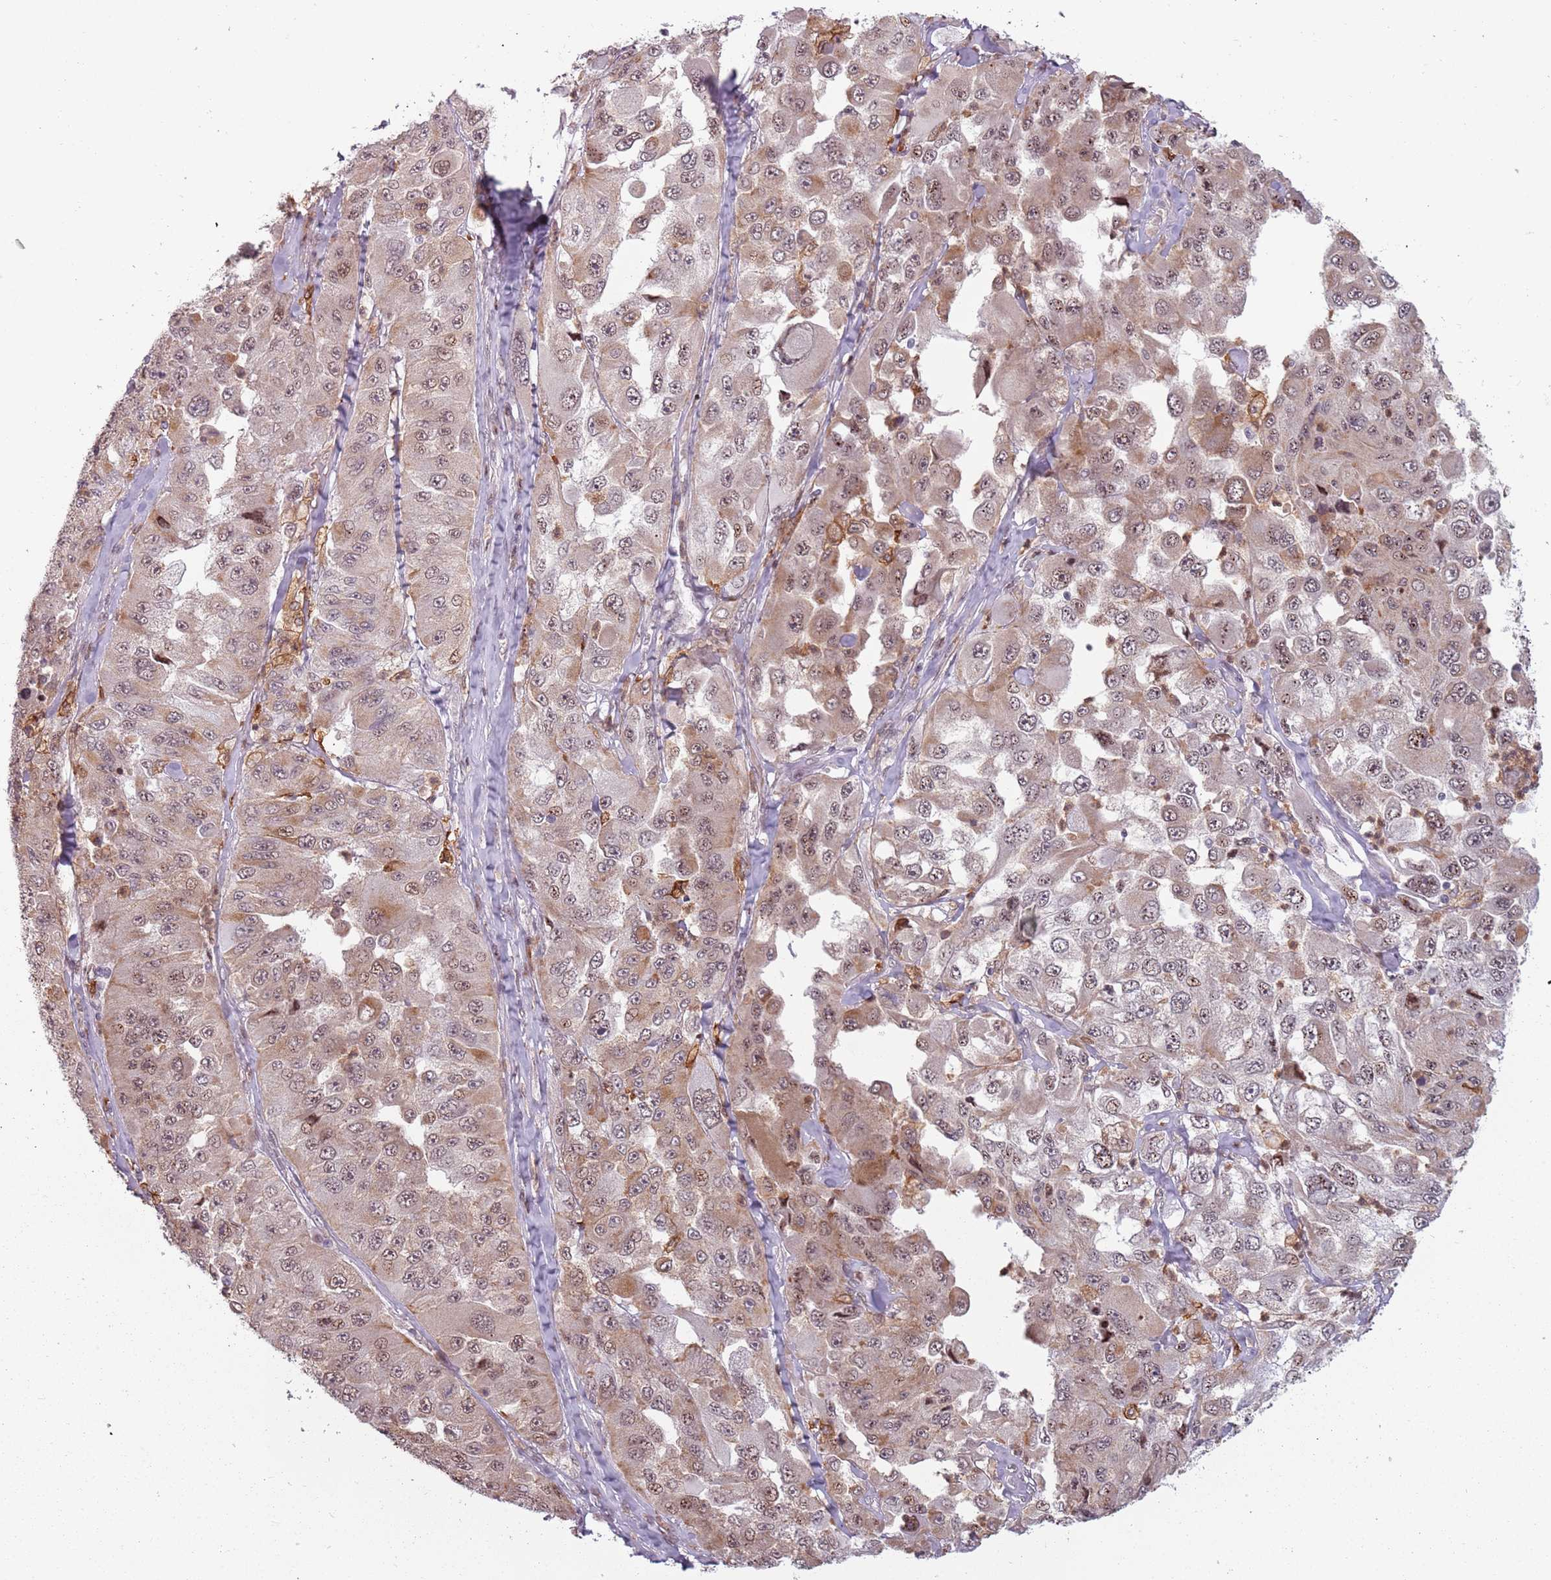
{"staining": {"intensity": "moderate", "quantity": ">75%", "location": "cytoplasmic/membranous,nuclear"}, "tissue": "melanoma", "cell_type": "Tumor cells", "image_type": "cancer", "snomed": [{"axis": "morphology", "description": "Malignant melanoma, Metastatic site"}, {"axis": "topography", "description": "Lymph node"}], "caption": "Immunohistochemistry (IHC) micrograph of melanoma stained for a protein (brown), which demonstrates medium levels of moderate cytoplasmic/membranous and nuclear expression in approximately >75% of tumor cells.", "gene": "REXO4", "patient": {"sex": "male", "age": 62}}